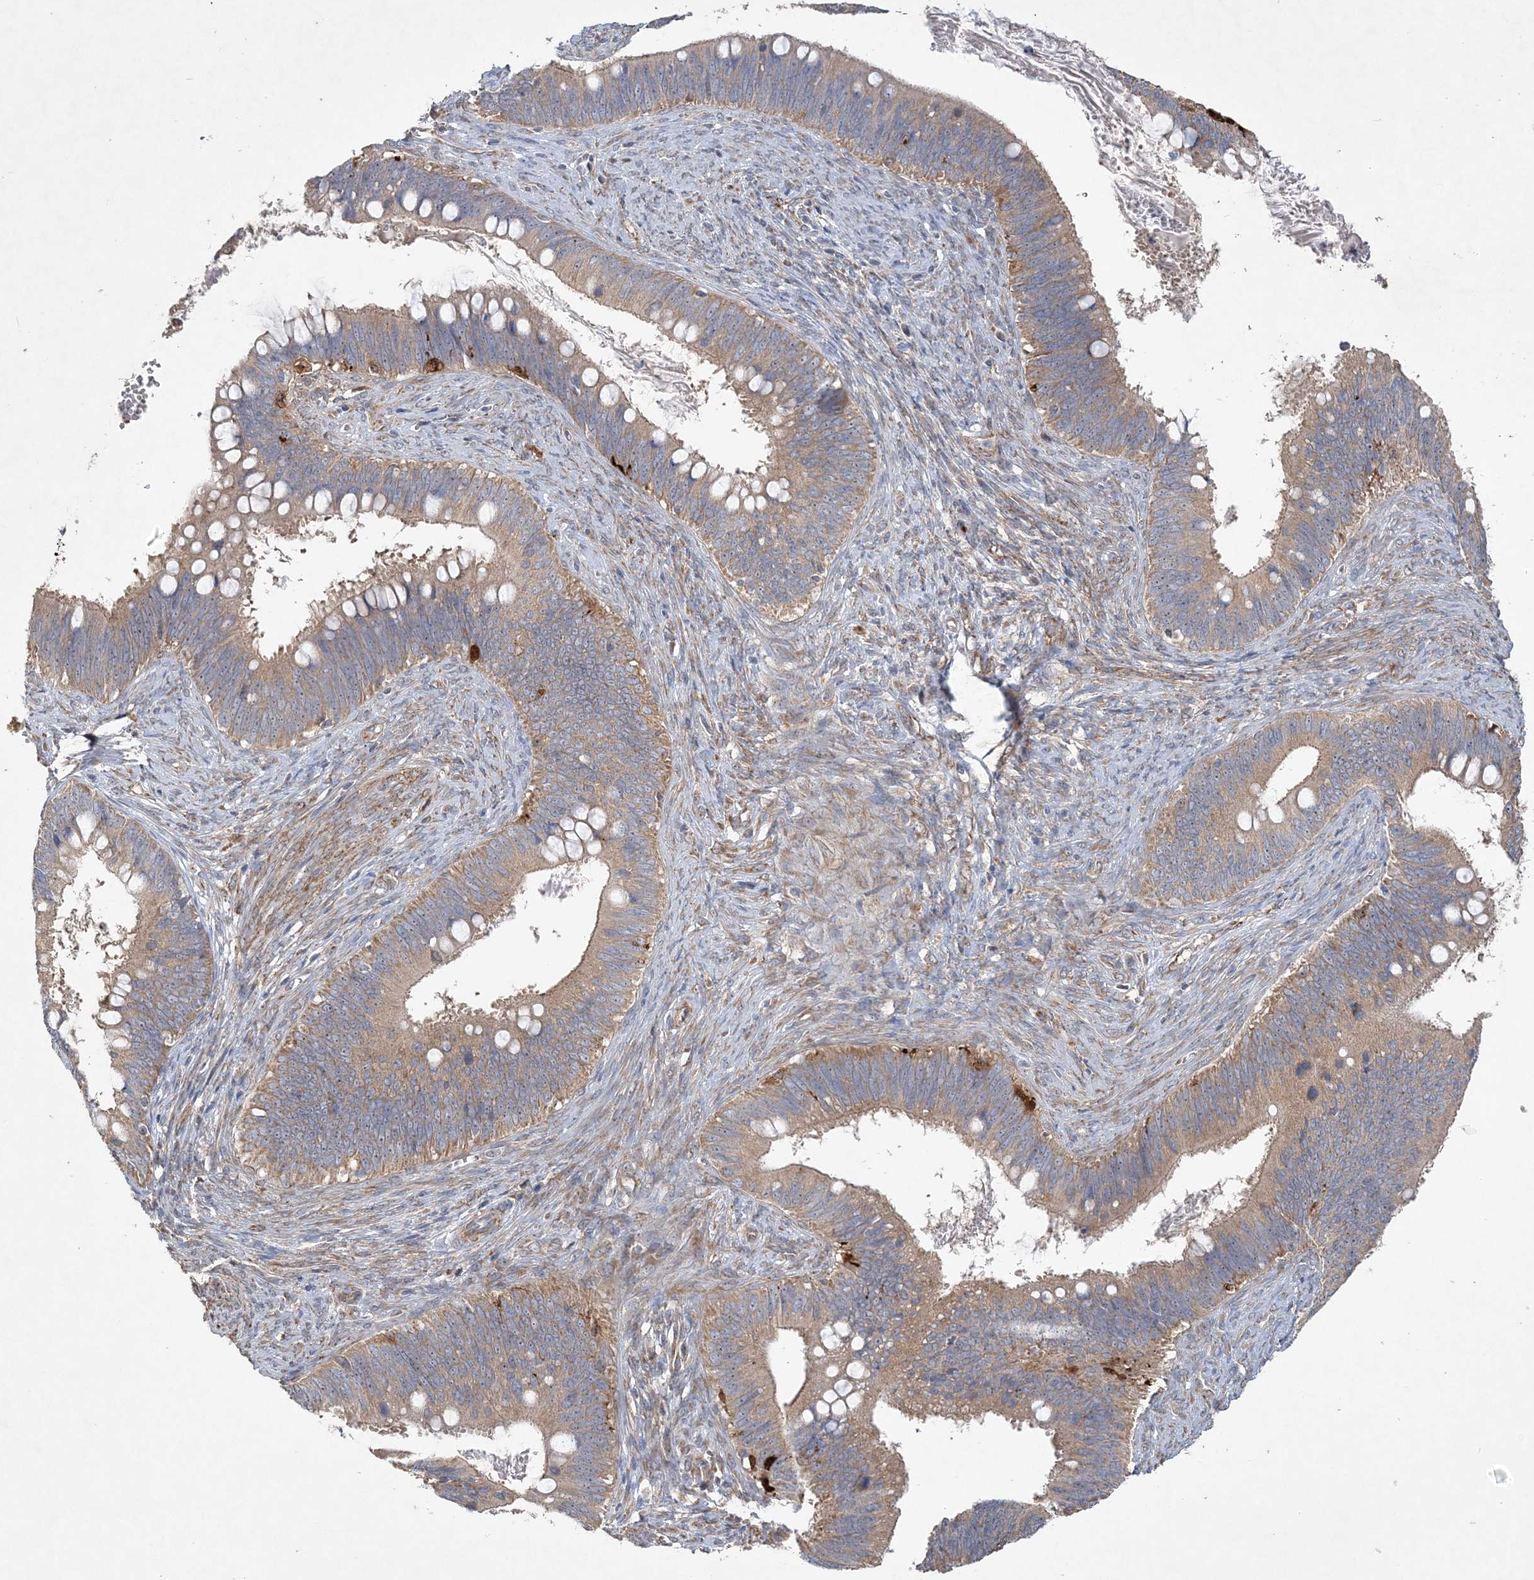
{"staining": {"intensity": "weak", "quantity": ">75%", "location": "cytoplasmic/membranous"}, "tissue": "cervical cancer", "cell_type": "Tumor cells", "image_type": "cancer", "snomed": [{"axis": "morphology", "description": "Adenocarcinoma, NOS"}, {"axis": "topography", "description": "Cervix"}], "caption": "High-power microscopy captured an immunohistochemistry (IHC) photomicrograph of adenocarcinoma (cervical), revealing weak cytoplasmic/membranous positivity in approximately >75% of tumor cells.", "gene": "FEZ2", "patient": {"sex": "female", "age": 42}}